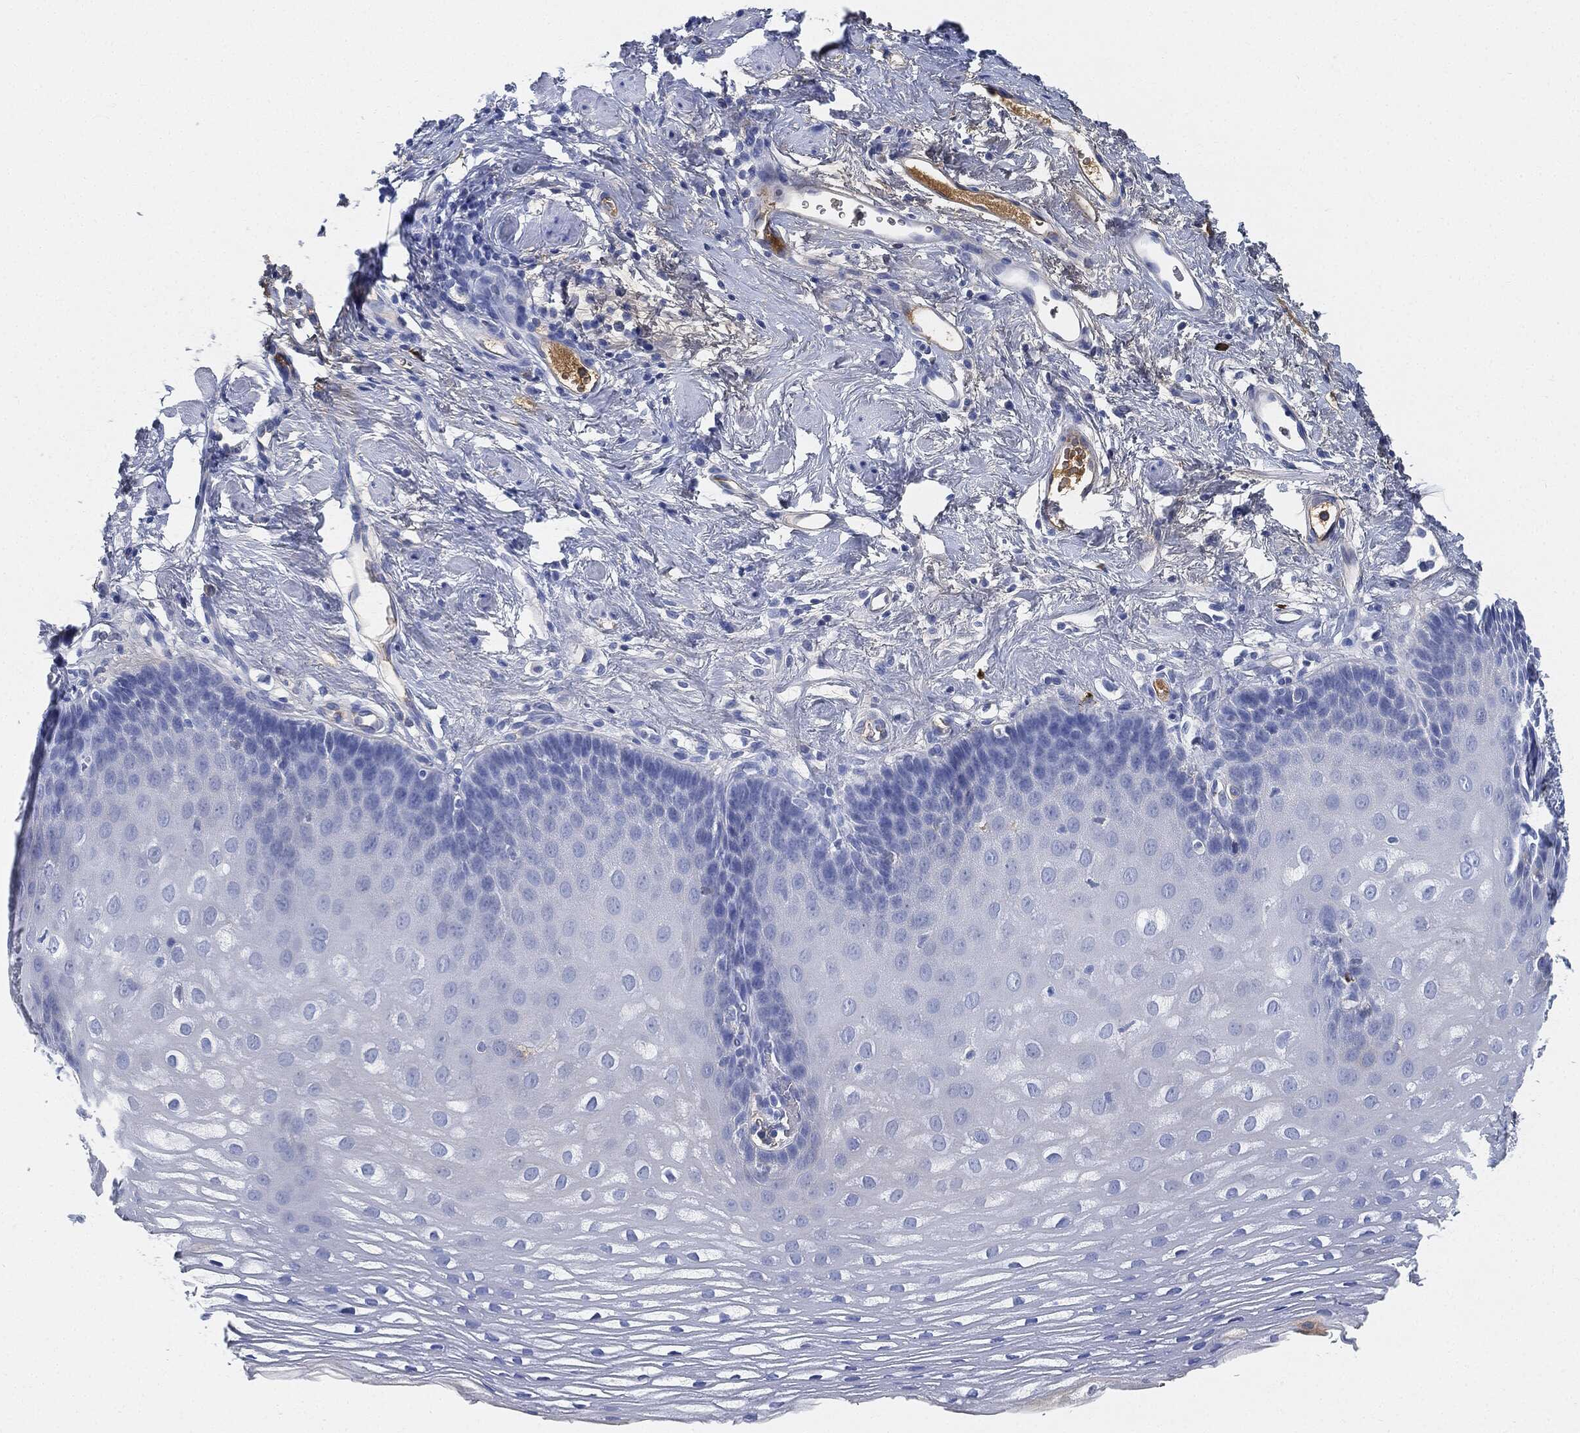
{"staining": {"intensity": "negative", "quantity": "none", "location": "none"}, "tissue": "esophagus", "cell_type": "Squamous epithelial cells", "image_type": "normal", "snomed": [{"axis": "morphology", "description": "Normal tissue, NOS"}, {"axis": "topography", "description": "Esophagus"}], "caption": "A histopathology image of esophagus stained for a protein exhibits no brown staining in squamous epithelial cells. (DAB (3,3'-diaminobenzidine) immunohistochemistry visualized using brightfield microscopy, high magnification).", "gene": "IGLV6", "patient": {"sex": "male", "age": 64}}